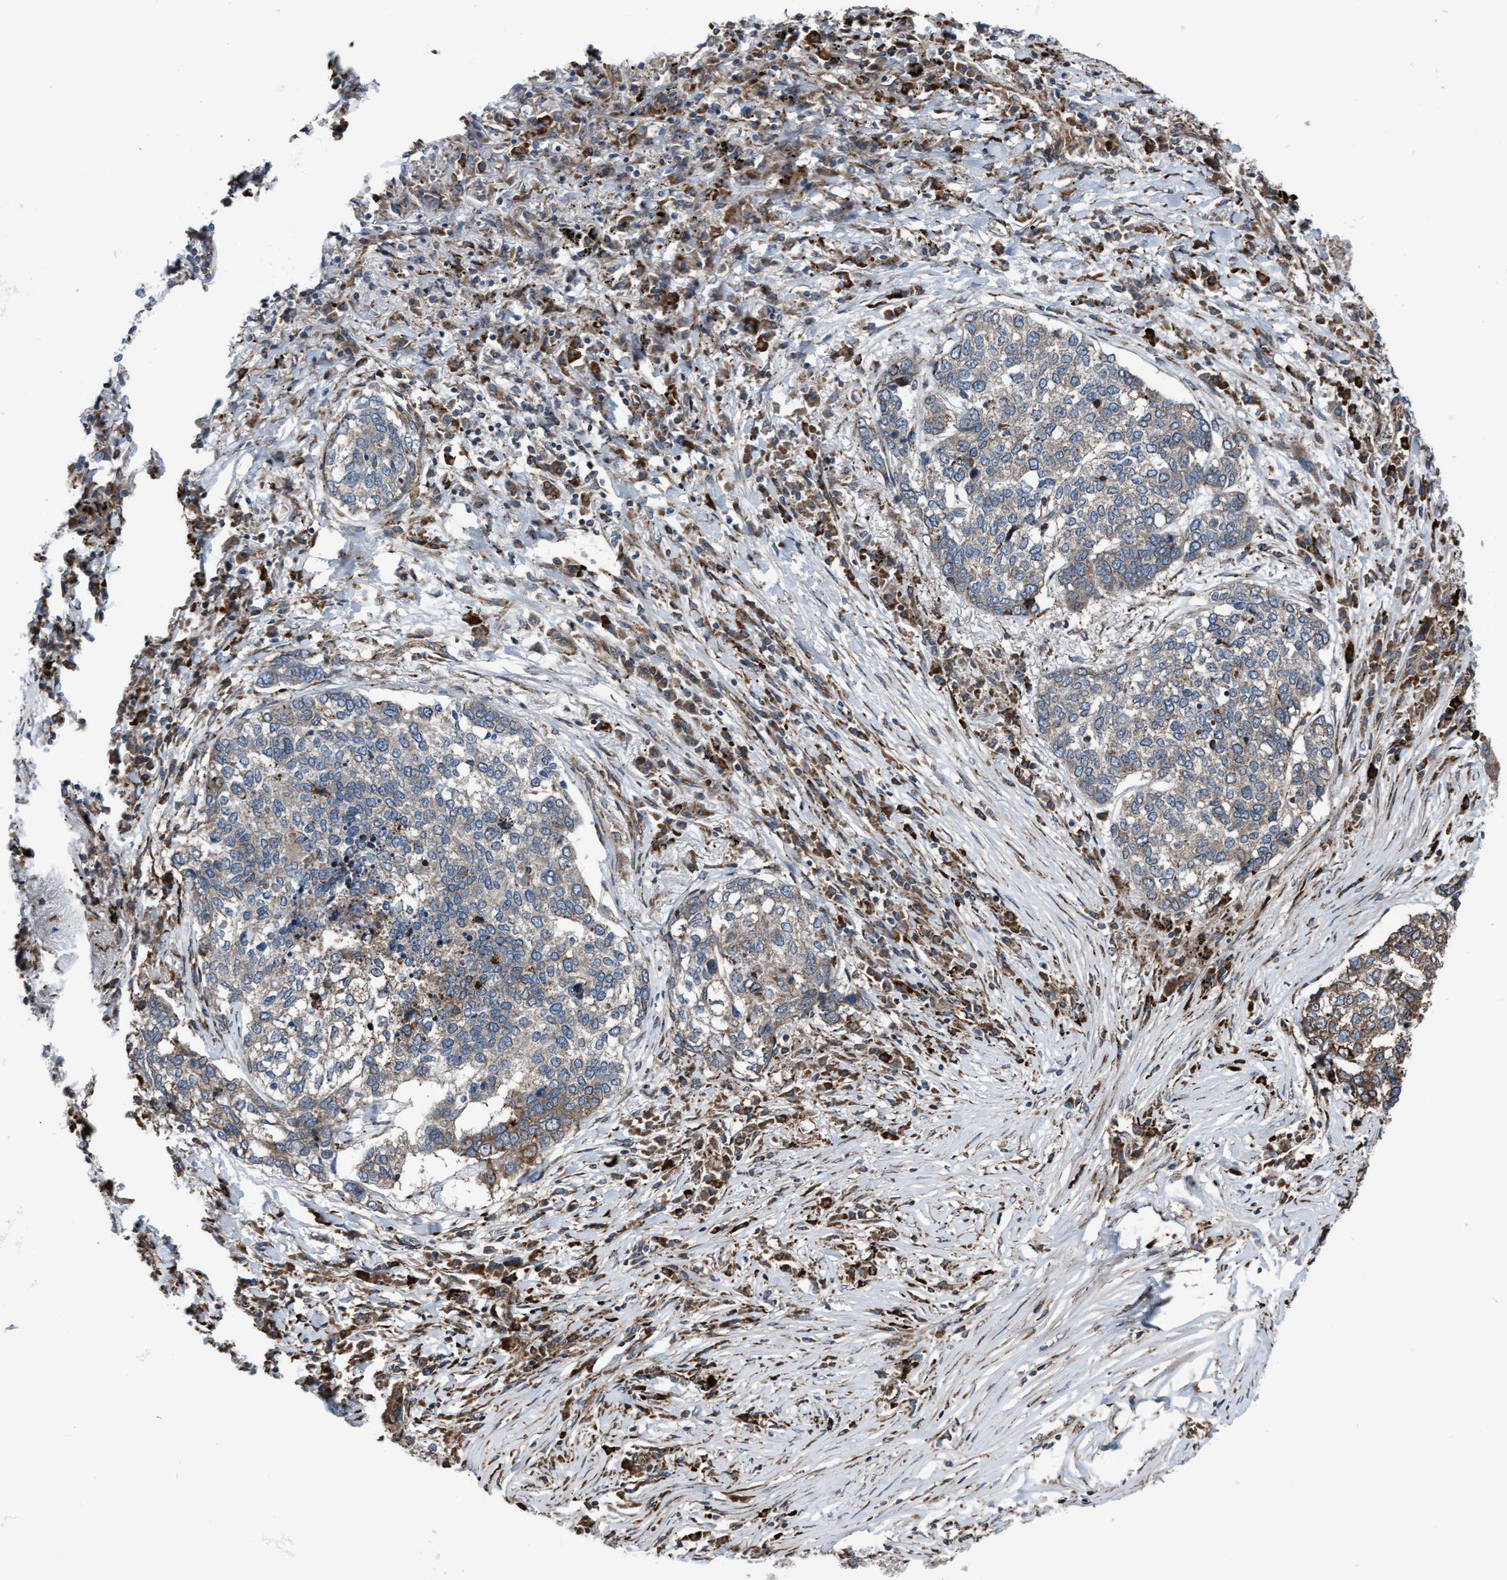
{"staining": {"intensity": "weak", "quantity": "25%-75%", "location": "cytoplasmic/membranous"}, "tissue": "lung cancer", "cell_type": "Tumor cells", "image_type": "cancer", "snomed": [{"axis": "morphology", "description": "Squamous cell carcinoma, NOS"}, {"axis": "topography", "description": "Lung"}], "caption": "This is an image of IHC staining of lung squamous cell carcinoma, which shows weak expression in the cytoplasmic/membranous of tumor cells.", "gene": "RAP1GAP2", "patient": {"sex": "female", "age": 63}}